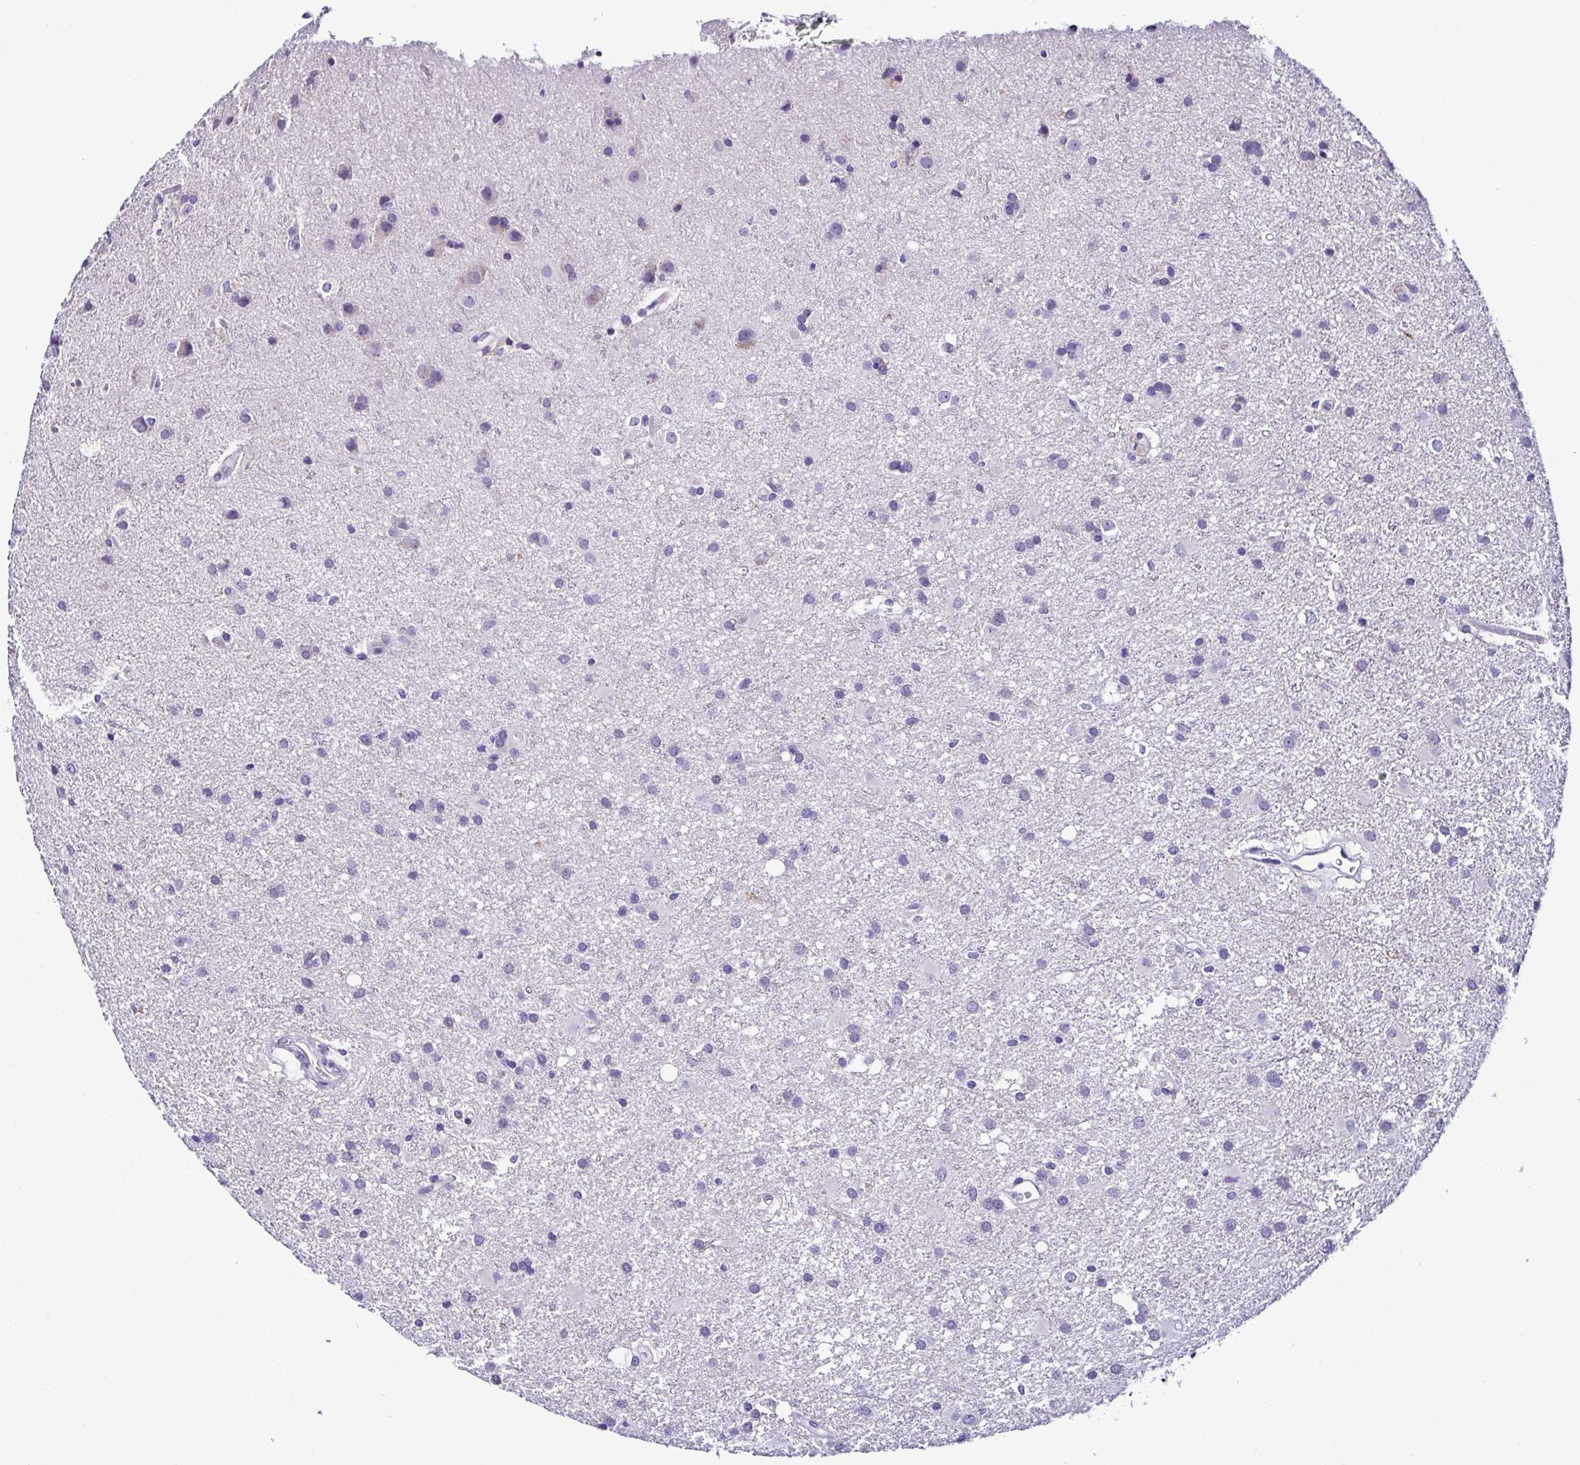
{"staining": {"intensity": "negative", "quantity": "none", "location": "none"}, "tissue": "glioma", "cell_type": "Tumor cells", "image_type": "cancer", "snomed": [{"axis": "morphology", "description": "Glioma, malignant, High grade"}, {"axis": "topography", "description": "Brain"}], "caption": "Malignant high-grade glioma was stained to show a protein in brown. There is no significant positivity in tumor cells.", "gene": "SRL", "patient": {"sex": "male", "age": 55}}